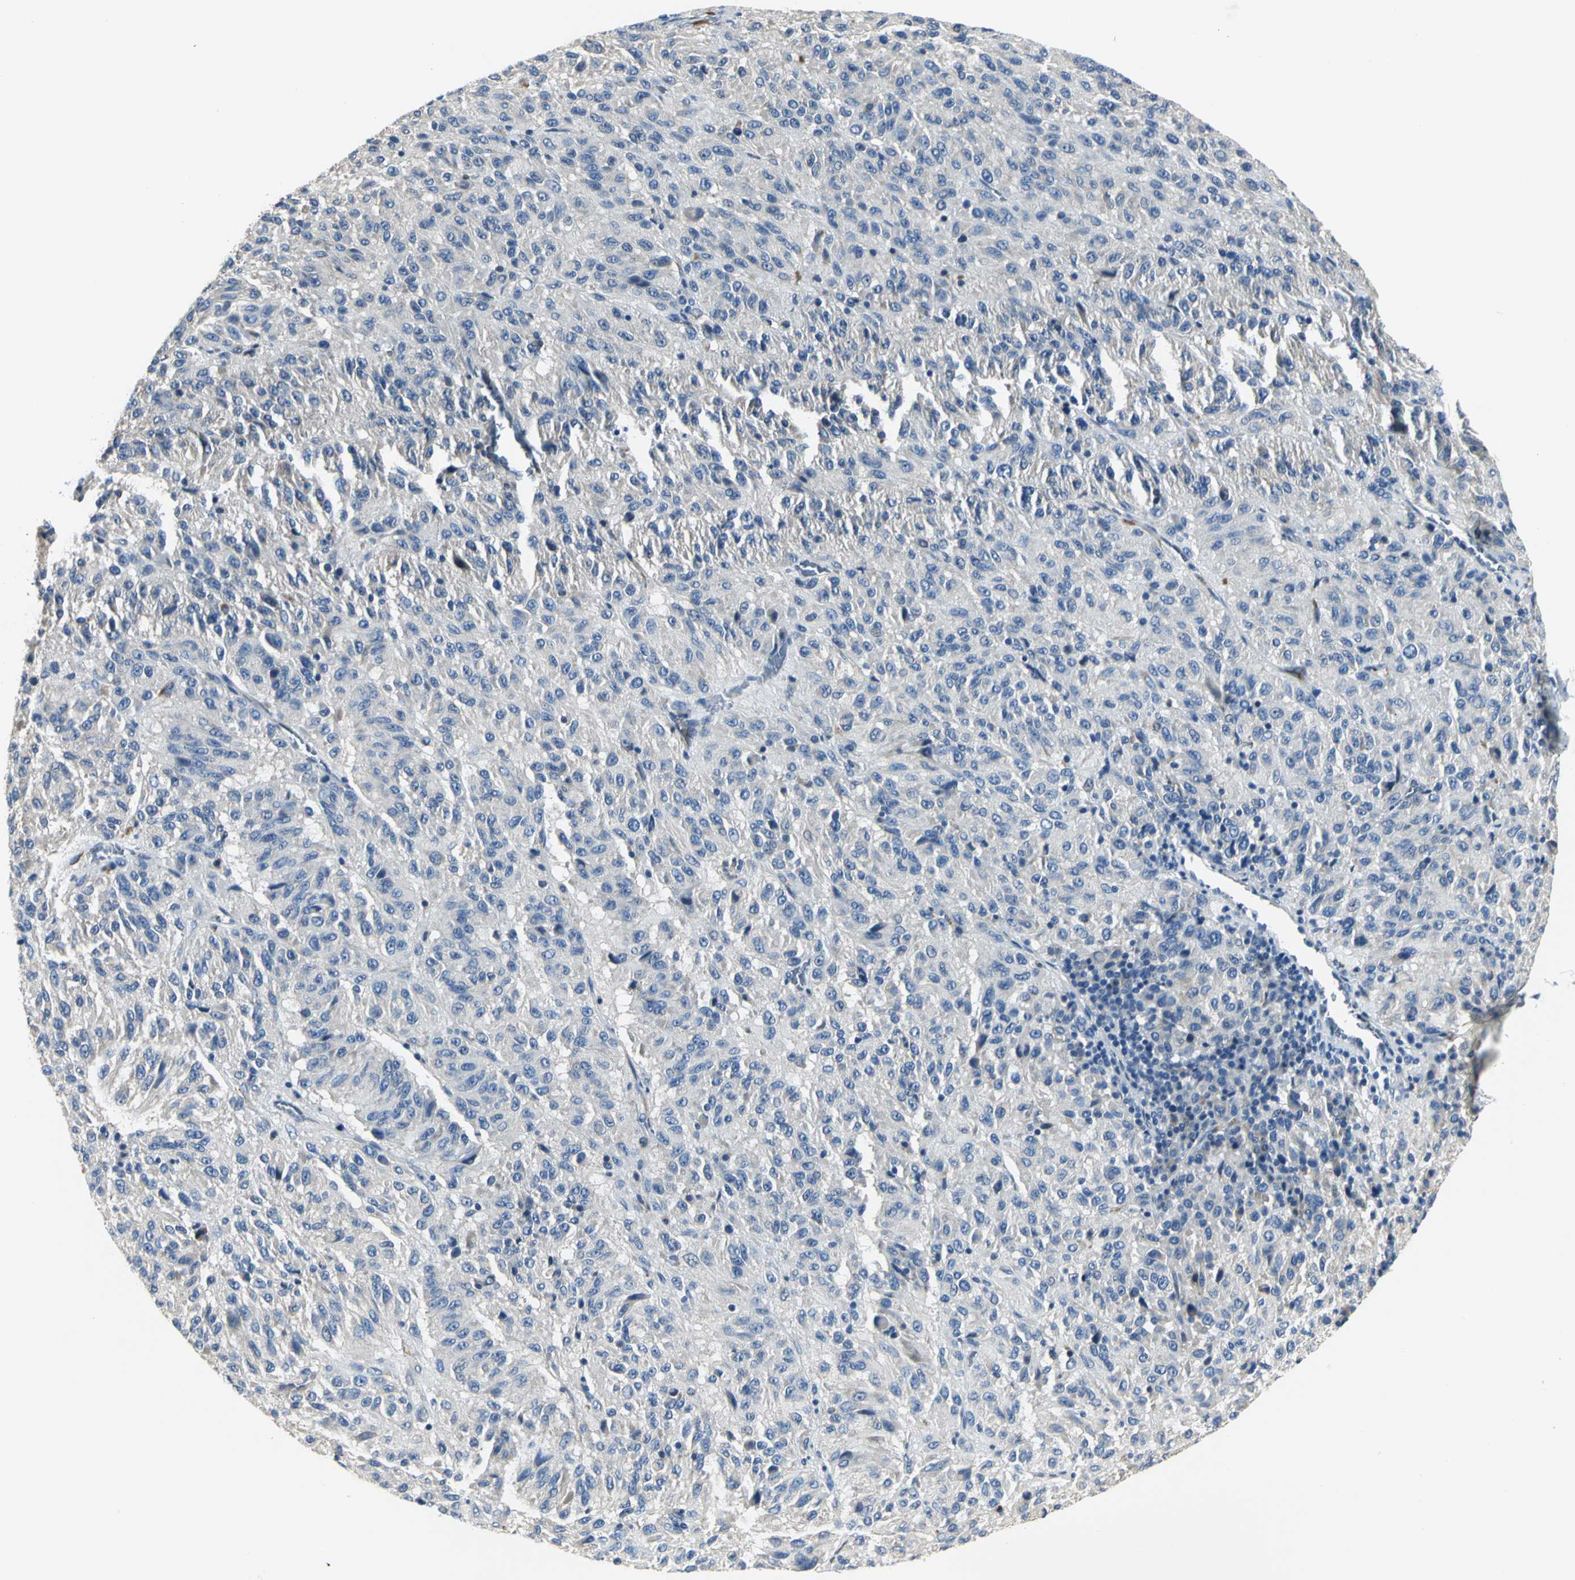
{"staining": {"intensity": "weak", "quantity": "<25%", "location": "cytoplasmic/membranous"}, "tissue": "melanoma", "cell_type": "Tumor cells", "image_type": "cancer", "snomed": [{"axis": "morphology", "description": "Malignant melanoma, Metastatic site"}, {"axis": "topography", "description": "Lung"}], "caption": "Immunohistochemistry image of neoplastic tissue: melanoma stained with DAB (3,3'-diaminobenzidine) exhibits no significant protein positivity in tumor cells.", "gene": "B3GNT2", "patient": {"sex": "male", "age": 64}}